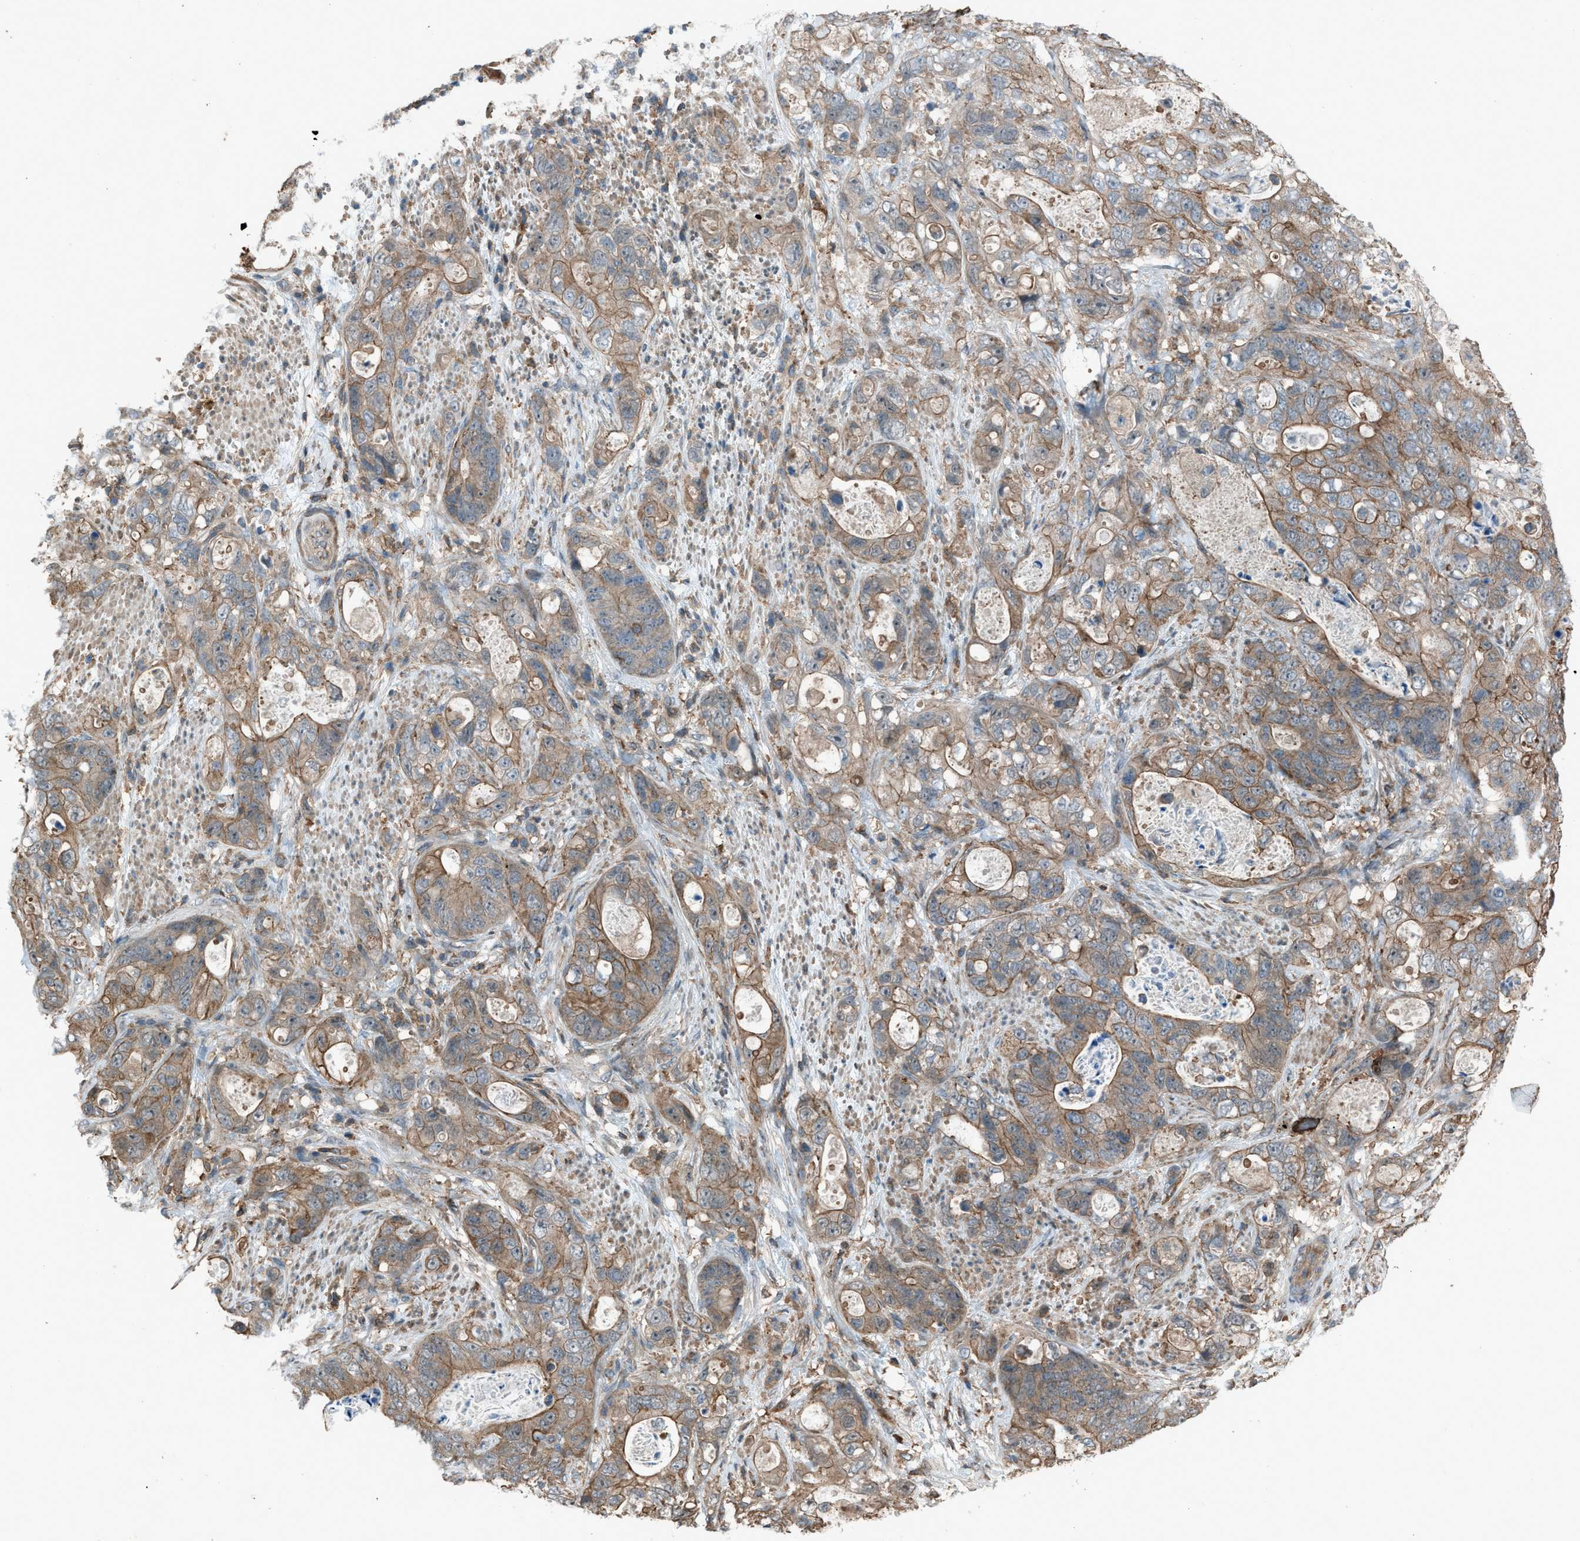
{"staining": {"intensity": "moderate", "quantity": ">75%", "location": "cytoplasmic/membranous"}, "tissue": "stomach cancer", "cell_type": "Tumor cells", "image_type": "cancer", "snomed": [{"axis": "morphology", "description": "Adenocarcinoma, NOS"}, {"axis": "topography", "description": "Stomach"}], "caption": "This photomicrograph demonstrates immunohistochemistry staining of stomach cancer (adenocarcinoma), with medium moderate cytoplasmic/membranous expression in approximately >75% of tumor cells.", "gene": "DYRK1A", "patient": {"sex": "female", "age": 89}}